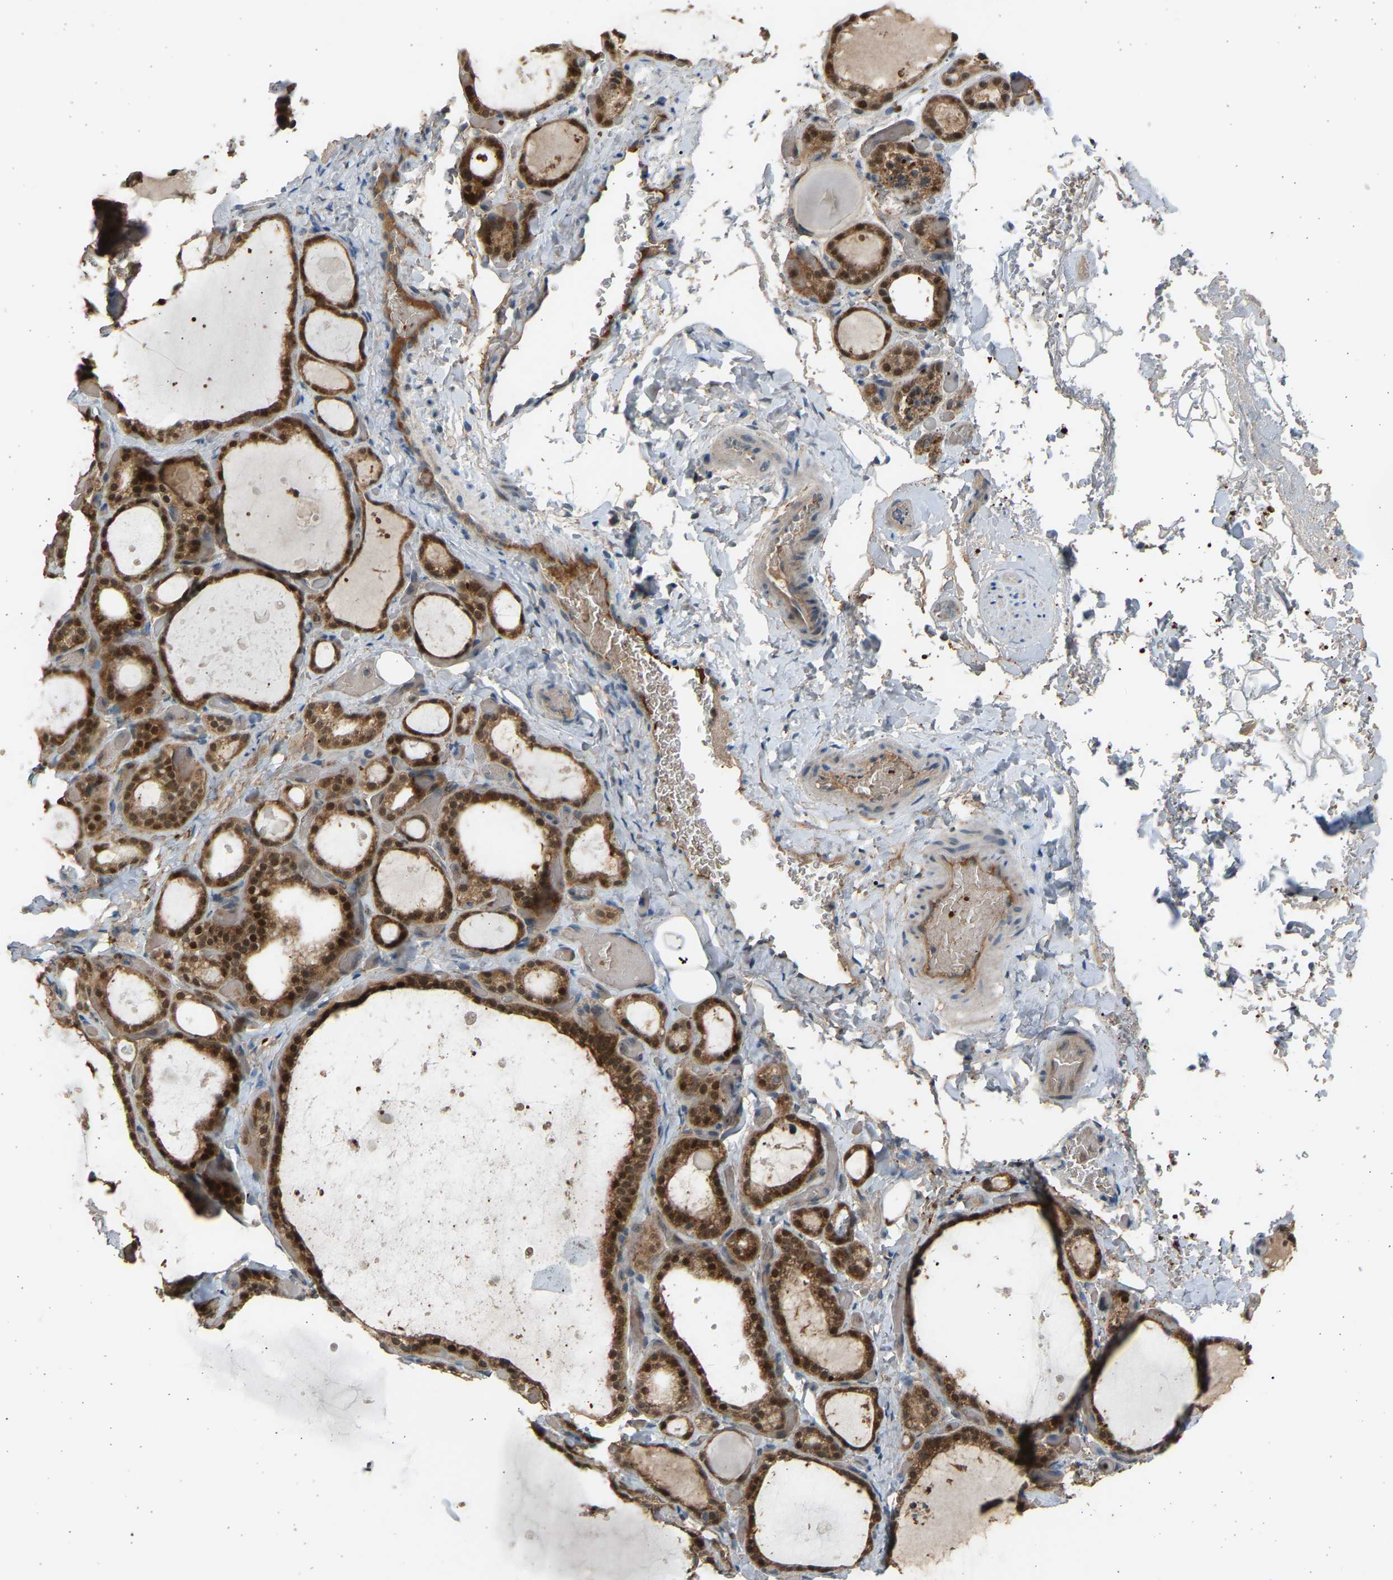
{"staining": {"intensity": "strong", "quantity": ">75%", "location": "cytoplasmic/membranous"}, "tissue": "thyroid gland", "cell_type": "Glandular cells", "image_type": "normal", "snomed": [{"axis": "morphology", "description": "Normal tissue, NOS"}, {"axis": "topography", "description": "Thyroid gland"}], "caption": "Protein analysis of benign thyroid gland demonstrates strong cytoplasmic/membranous expression in approximately >75% of glandular cells. (Stains: DAB in brown, nuclei in blue, Microscopy: brightfield microscopy at high magnification).", "gene": "BIRC2", "patient": {"sex": "female", "age": 44}}